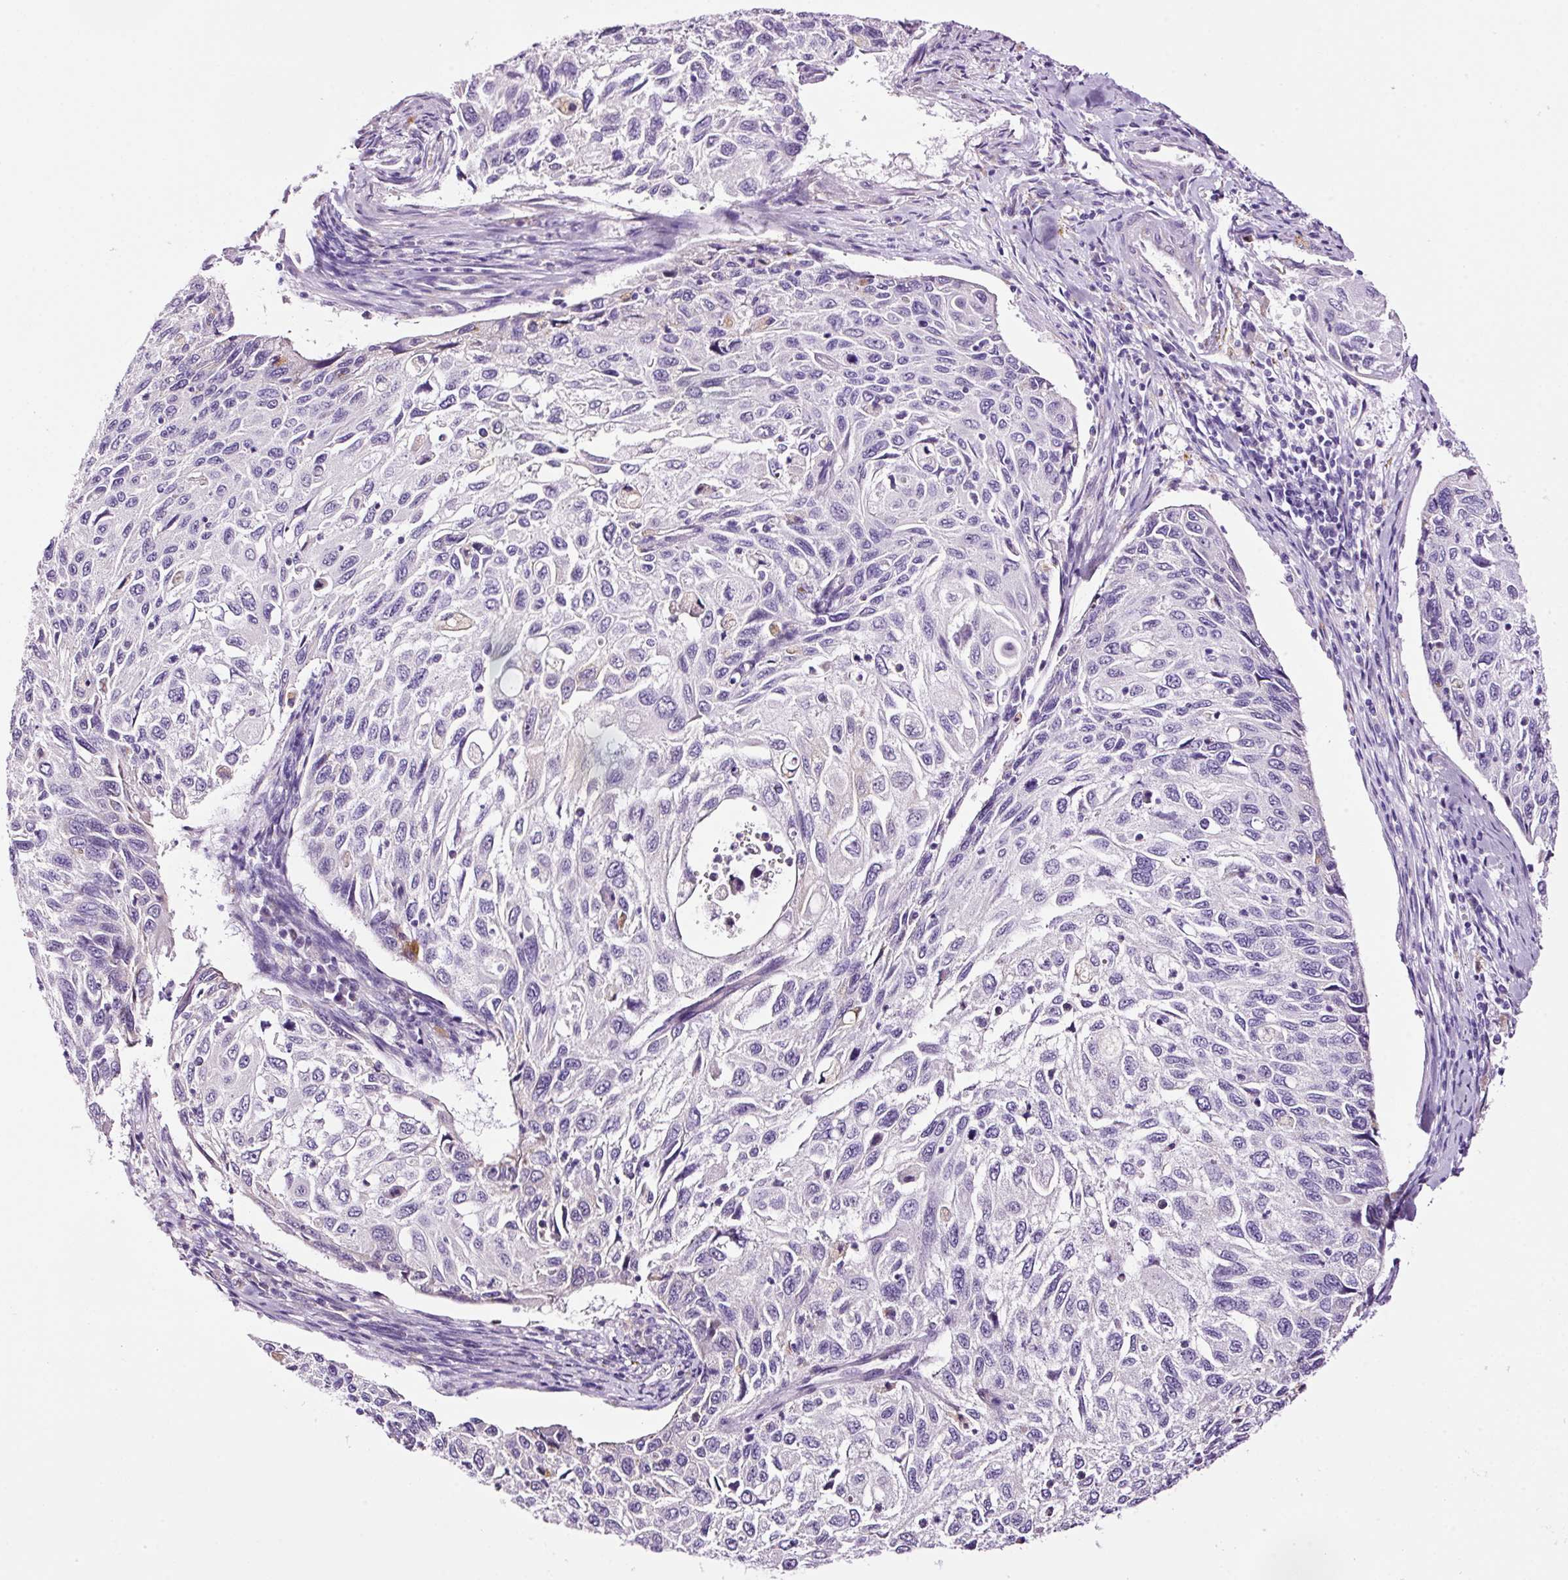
{"staining": {"intensity": "negative", "quantity": "none", "location": "none"}, "tissue": "cervical cancer", "cell_type": "Tumor cells", "image_type": "cancer", "snomed": [{"axis": "morphology", "description": "Squamous cell carcinoma, NOS"}, {"axis": "topography", "description": "Cervix"}], "caption": "Tumor cells show no significant protein expression in squamous cell carcinoma (cervical).", "gene": "RTF2", "patient": {"sex": "female", "age": 70}}